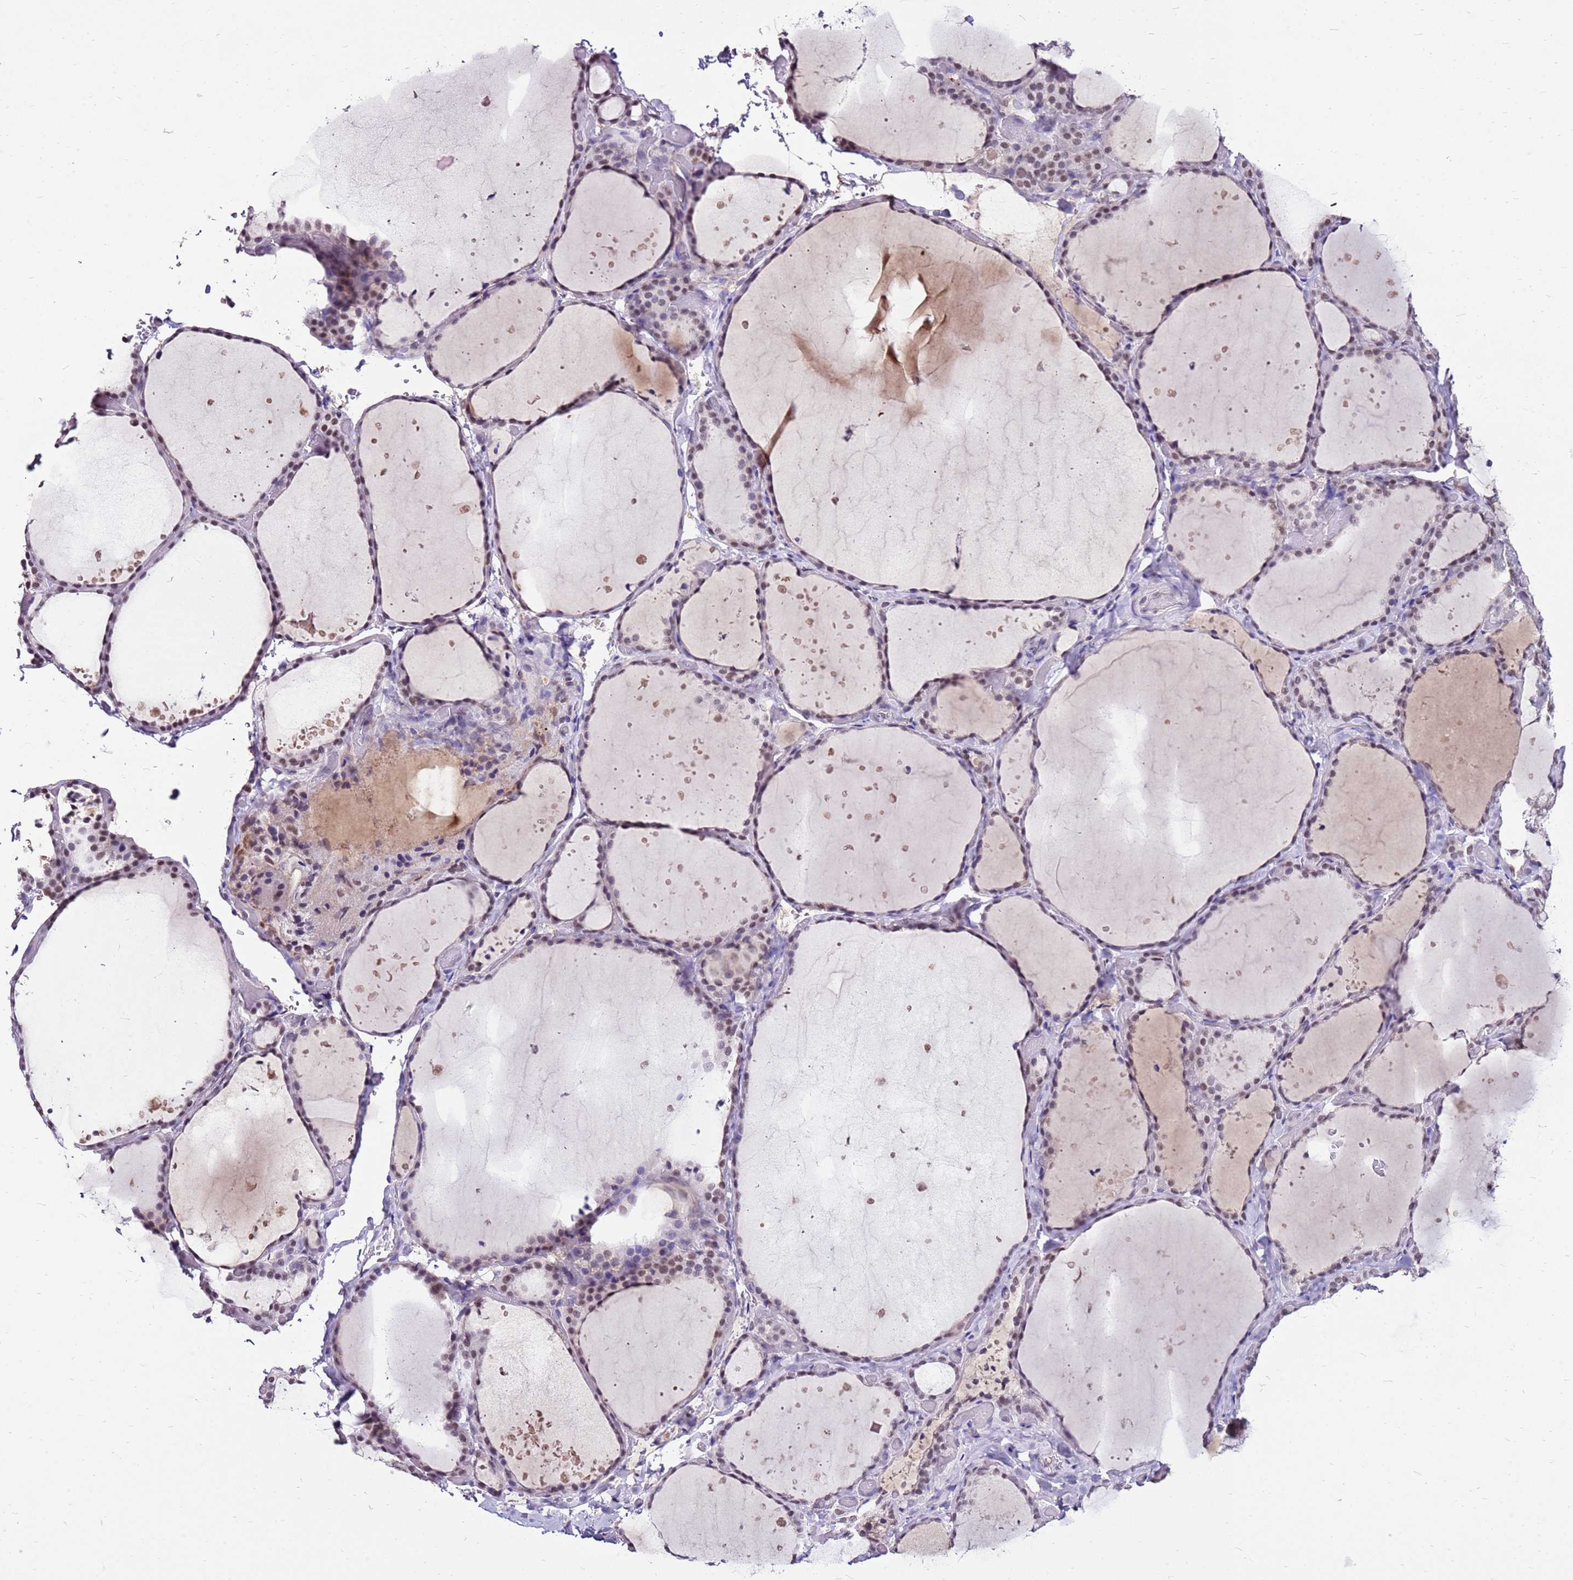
{"staining": {"intensity": "moderate", "quantity": "25%-75%", "location": "nuclear"}, "tissue": "thyroid gland", "cell_type": "Glandular cells", "image_type": "normal", "snomed": [{"axis": "morphology", "description": "Normal tissue, NOS"}, {"axis": "topography", "description": "Thyroid gland"}], "caption": "A high-resolution image shows immunohistochemistry staining of normal thyroid gland, which exhibits moderate nuclear positivity in approximately 25%-75% of glandular cells. (IHC, brightfield microscopy, high magnification).", "gene": "ALDH1A3", "patient": {"sex": "female", "age": 44}}